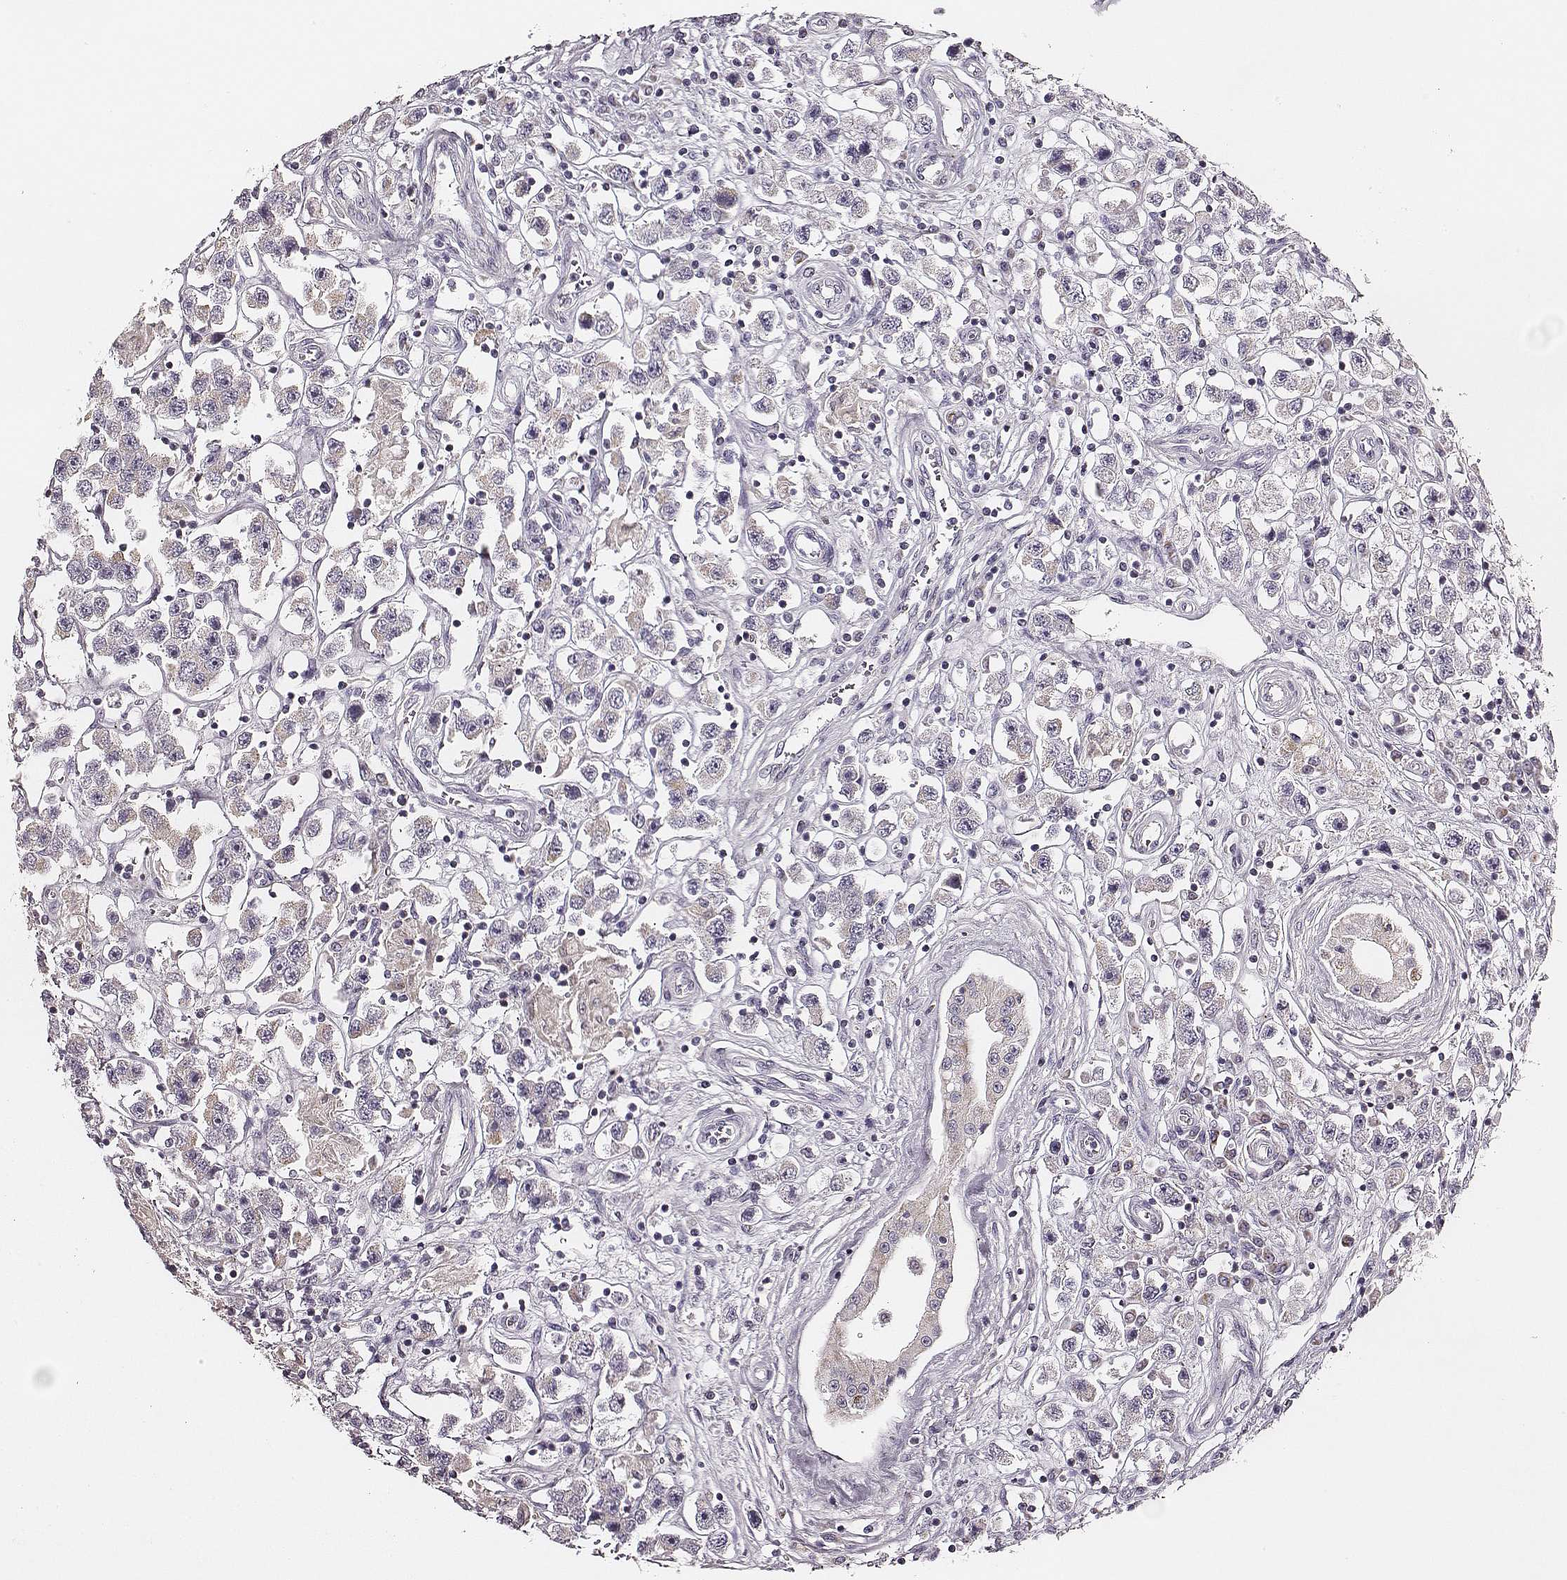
{"staining": {"intensity": "negative", "quantity": "none", "location": "none"}, "tissue": "testis cancer", "cell_type": "Tumor cells", "image_type": "cancer", "snomed": [{"axis": "morphology", "description": "Seminoma, NOS"}, {"axis": "topography", "description": "Testis"}], "caption": "IHC image of testis cancer (seminoma) stained for a protein (brown), which exhibits no staining in tumor cells. (DAB (3,3'-diaminobenzidine) IHC visualized using brightfield microscopy, high magnification).", "gene": "UBL4B", "patient": {"sex": "male", "age": 45}}